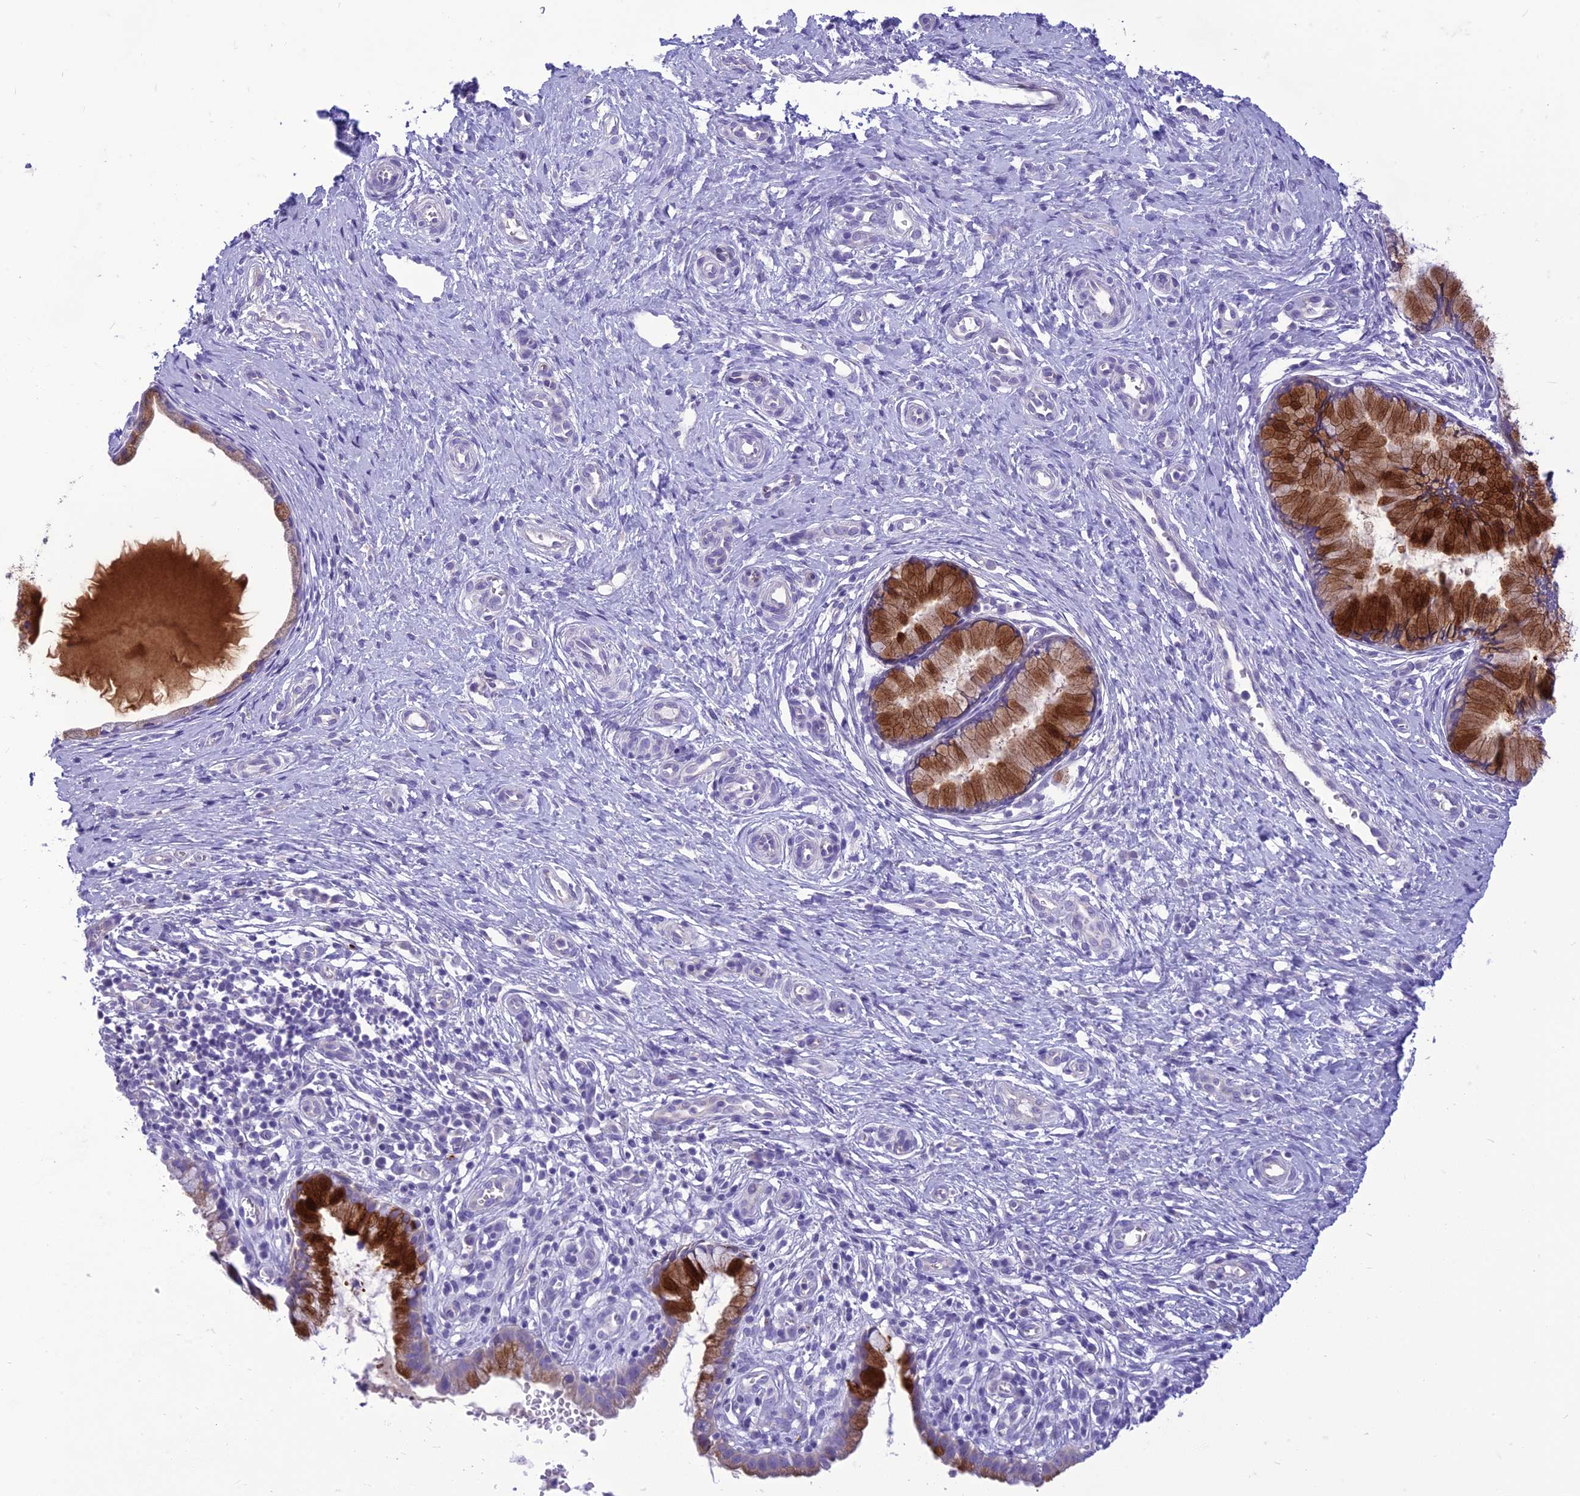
{"staining": {"intensity": "strong", "quantity": "25%-75%", "location": "cytoplasmic/membranous"}, "tissue": "cervix", "cell_type": "Glandular cells", "image_type": "normal", "snomed": [{"axis": "morphology", "description": "Normal tissue, NOS"}, {"axis": "topography", "description": "Cervix"}], "caption": "A high amount of strong cytoplasmic/membranous positivity is appreciated in approximately 25%-75% of glandular cells in unremarkable cervix.", "gene": "DHDH", "patient": {"sex": "female", "age": 36}}